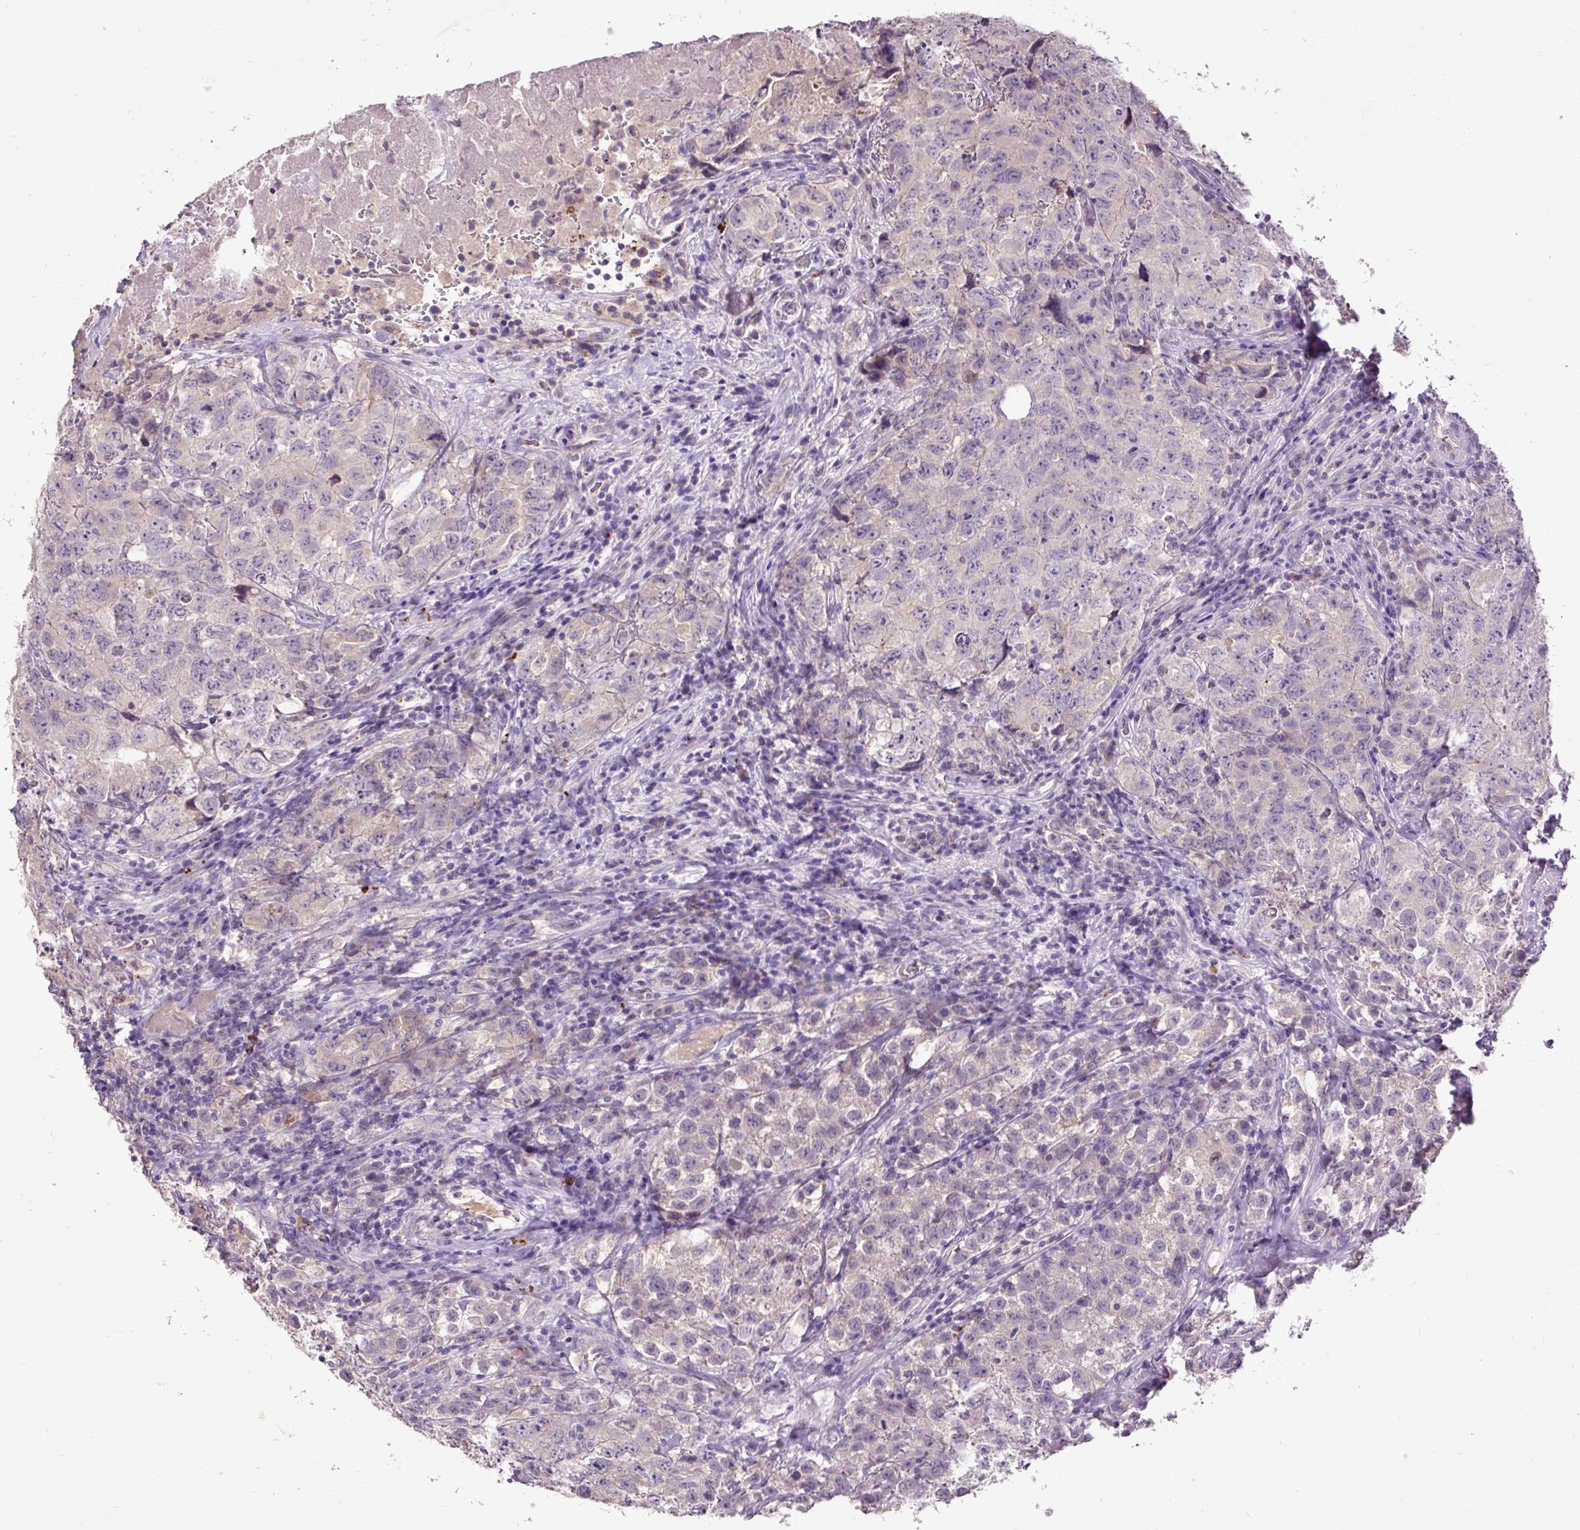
{"staining": {"intensity": "negative", "quantity": "none", "location": "none"}, "tissue": "testis cancer", "cell_type": "Tumor cells", "image_type": "cancer", "snomed": [{"axis": "morphology", "description": "Seminoma, NOS"}, {"axis": "morphology", "description": "Carcinoma, Embryonal, NOS"}, {"axis": "topography", "description": "Testis"}], "caption": "This is an IHC micrograph of testis cancer (embryonal carcinoma). There is no positivity in tumor cells.", "gene": "LRTM2", "patient": {"sex": "male", "age": 43}}